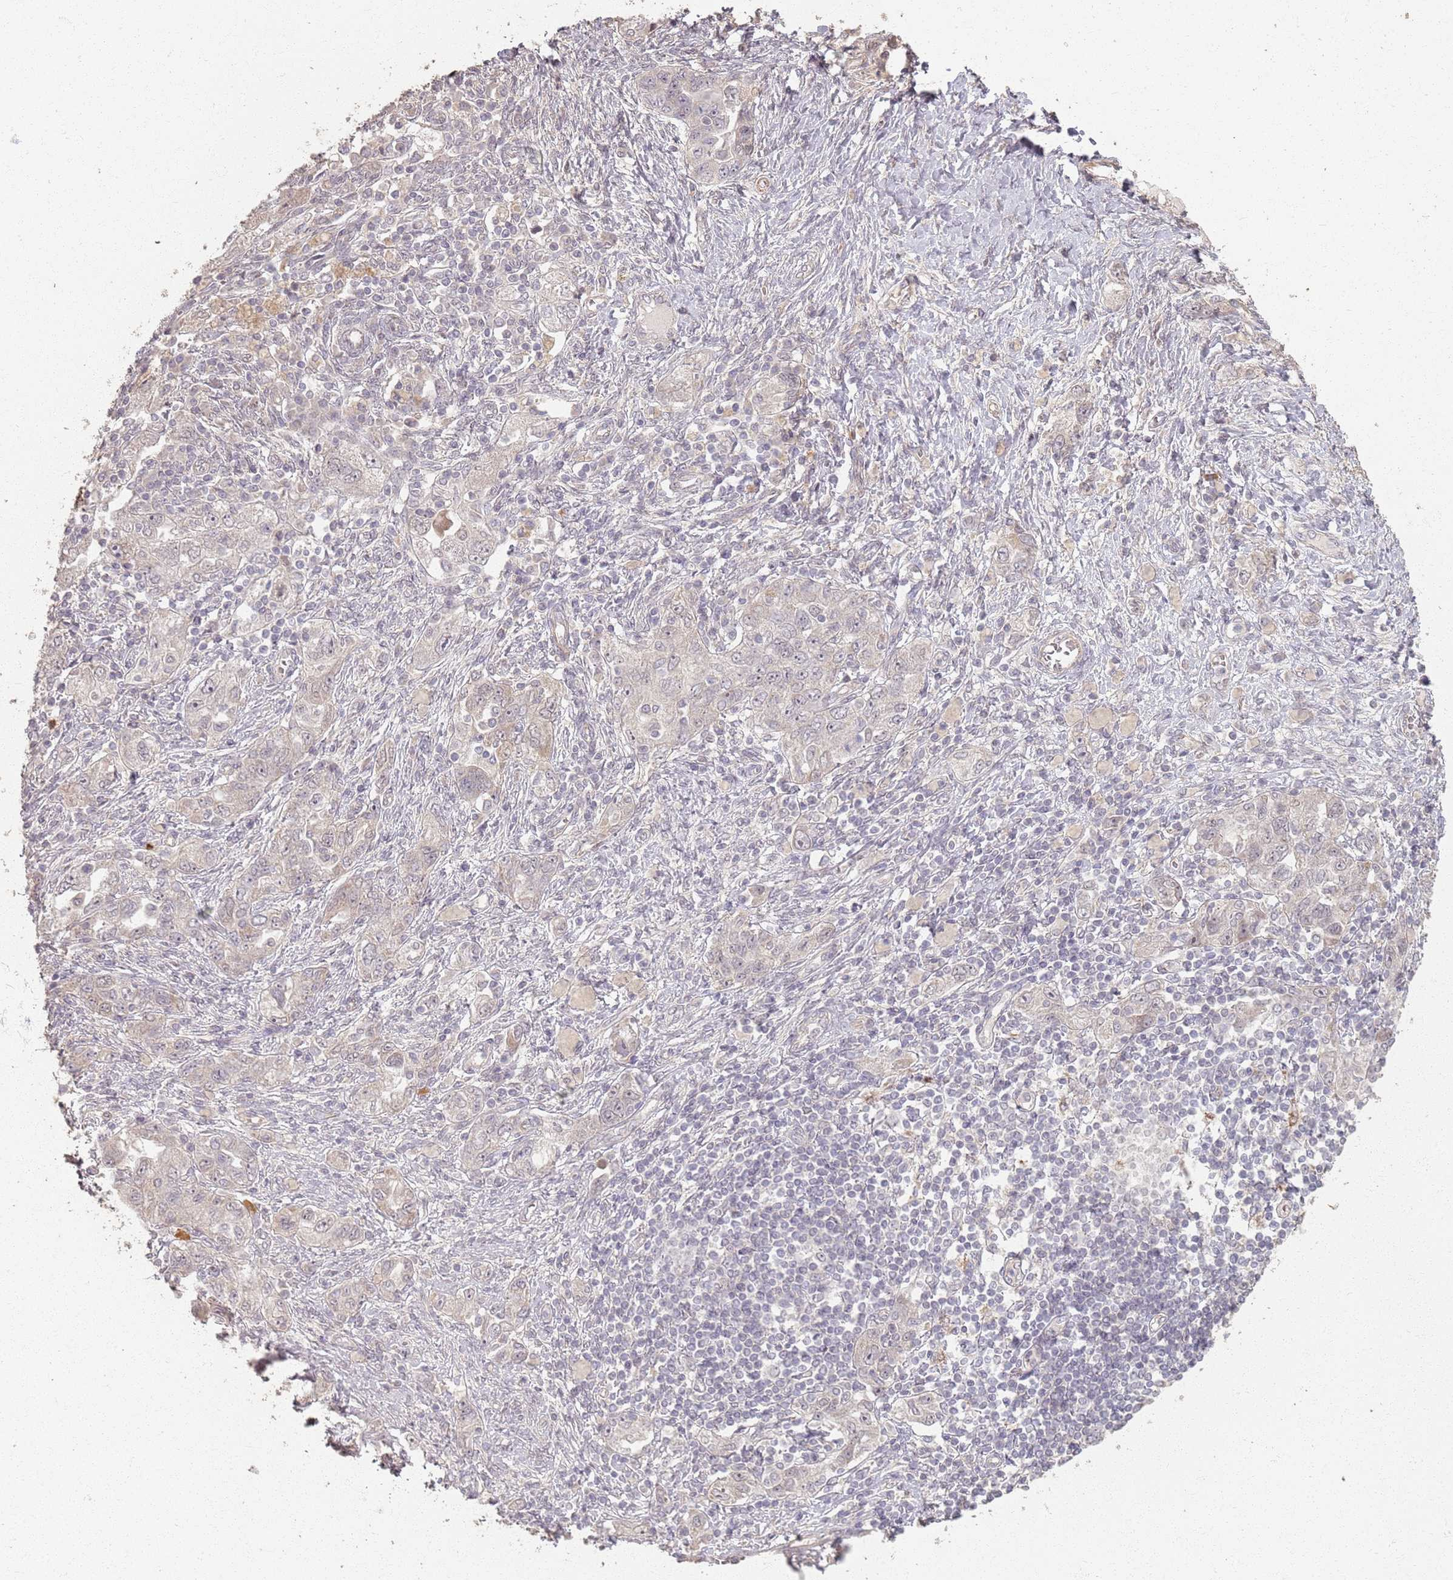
{"staining": {"intensity": "negative", "quantity": "none", "location": "none"}, "tissue": "ovarian cancer", "cell_type": "Tumor cells", "image_type": "cancer", "snomed": [{"axis": "morphology", "description": "Carcinoma, NOS"}, {"axis": "morphology", "description": "Cystadenocarcinoma, serous, NOS"}, {"axis": "topography", "description": "Ovary"}], "caption": "IHC micrograph of neoplastic tissue: human ovarian cancer stained with DAB (3,3'-diaminobenzidine) displays no significant protein staining in tumor cells.", "gene": "CCDC168", "patient": {"sex": "female", "age": 69}}